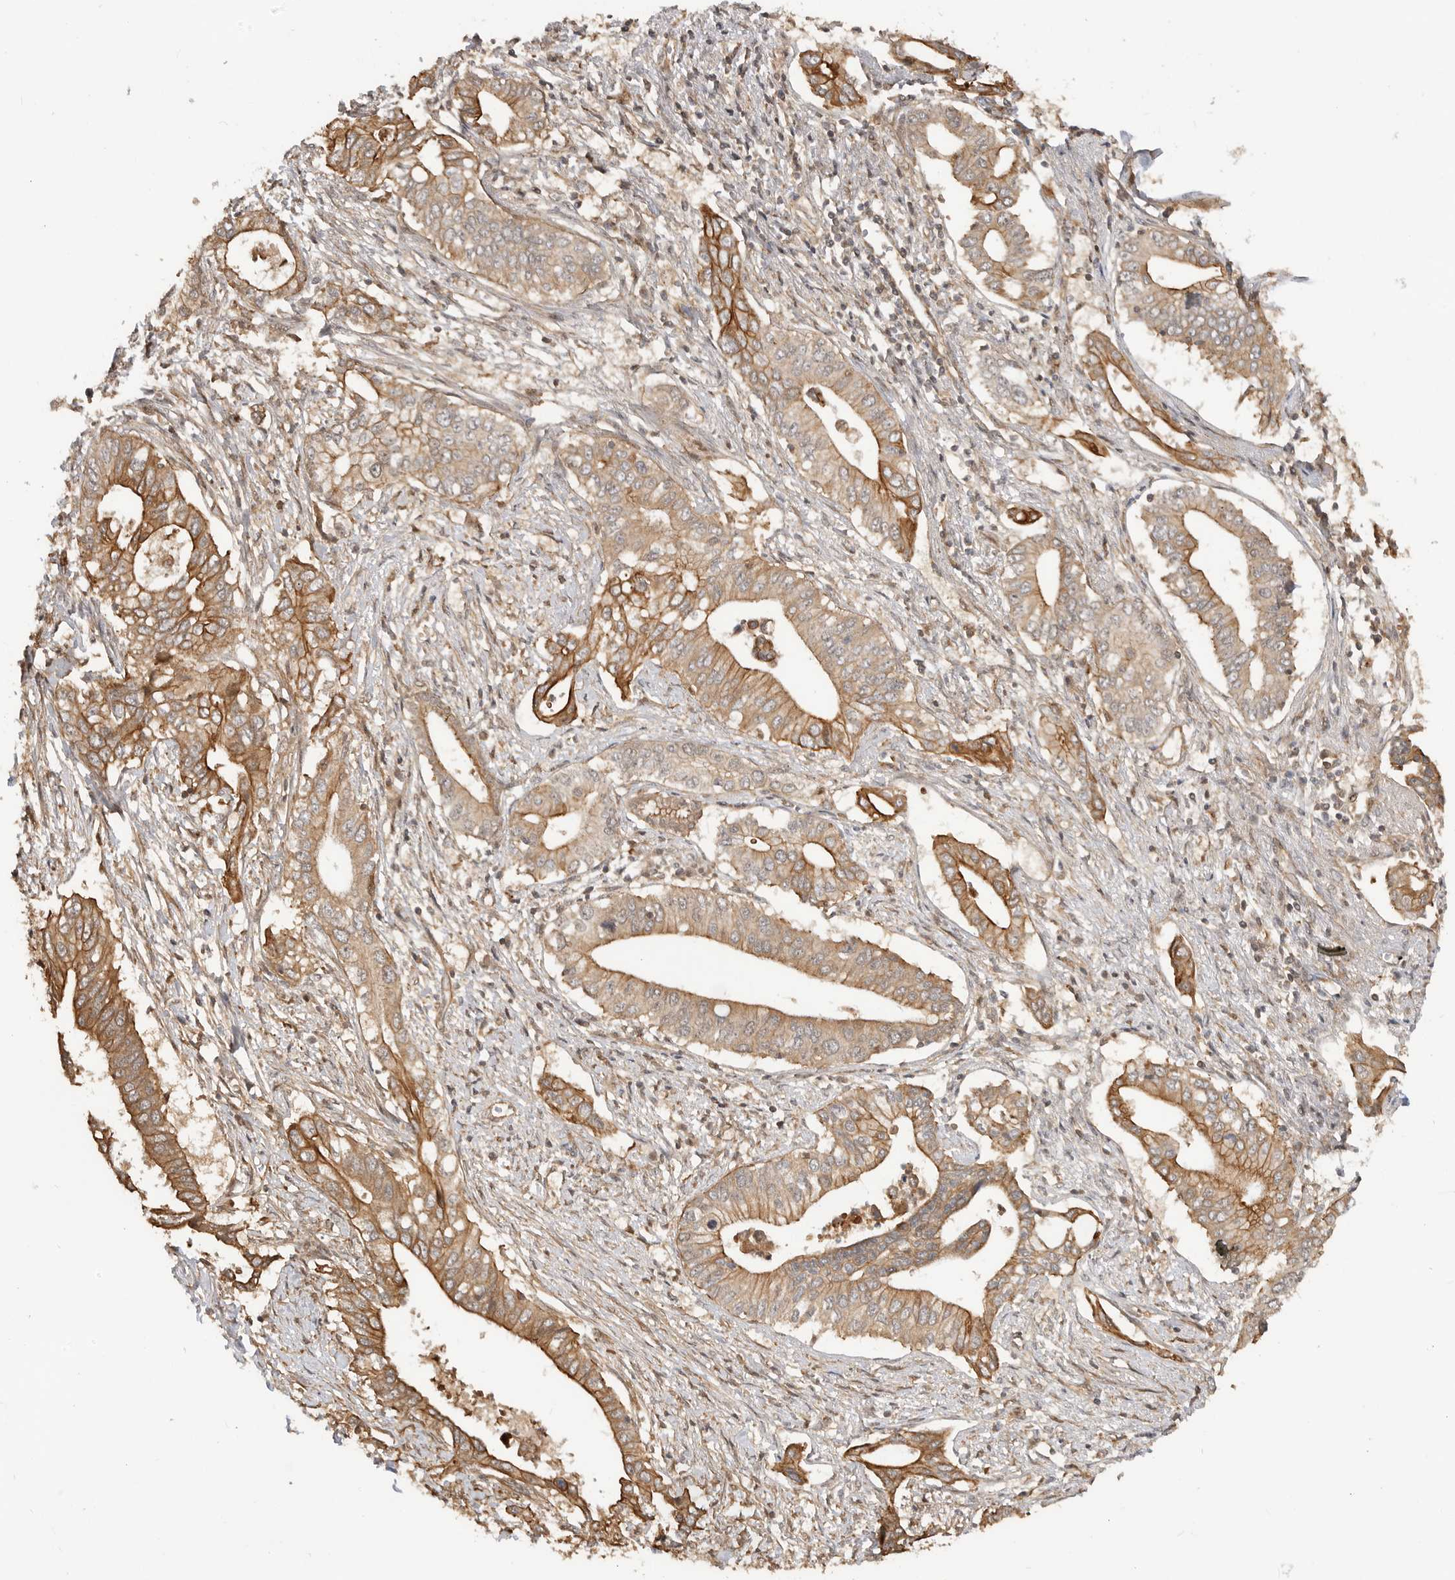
{"staining": {"intensity": "moderate", "quantity": ">75%", "location": "cytoplasmic/membranous"}, "tissue": "pancreatic cancer", "cell_type": "Tumor cells", "image_type": "cancer", "snomed": [{"axis": "morphology", "description": "Normal tissue, NOS"}, {"axis": "morphology", "description": "Adenocarcinoma, NOS"}, {"axis": "topography", "description": "Pancreas"}, {"axis": "topography", "description": "Peripheral nerve tissue"}], "caption": "A medium amount of moderate cytoplasmic/membranous staining is identified in about >75% of tumor cells in adenocarcinoma (pancreatic) tissue.", "gene": "ADPRS", "patient": {"sex": "male", "age": 59}}